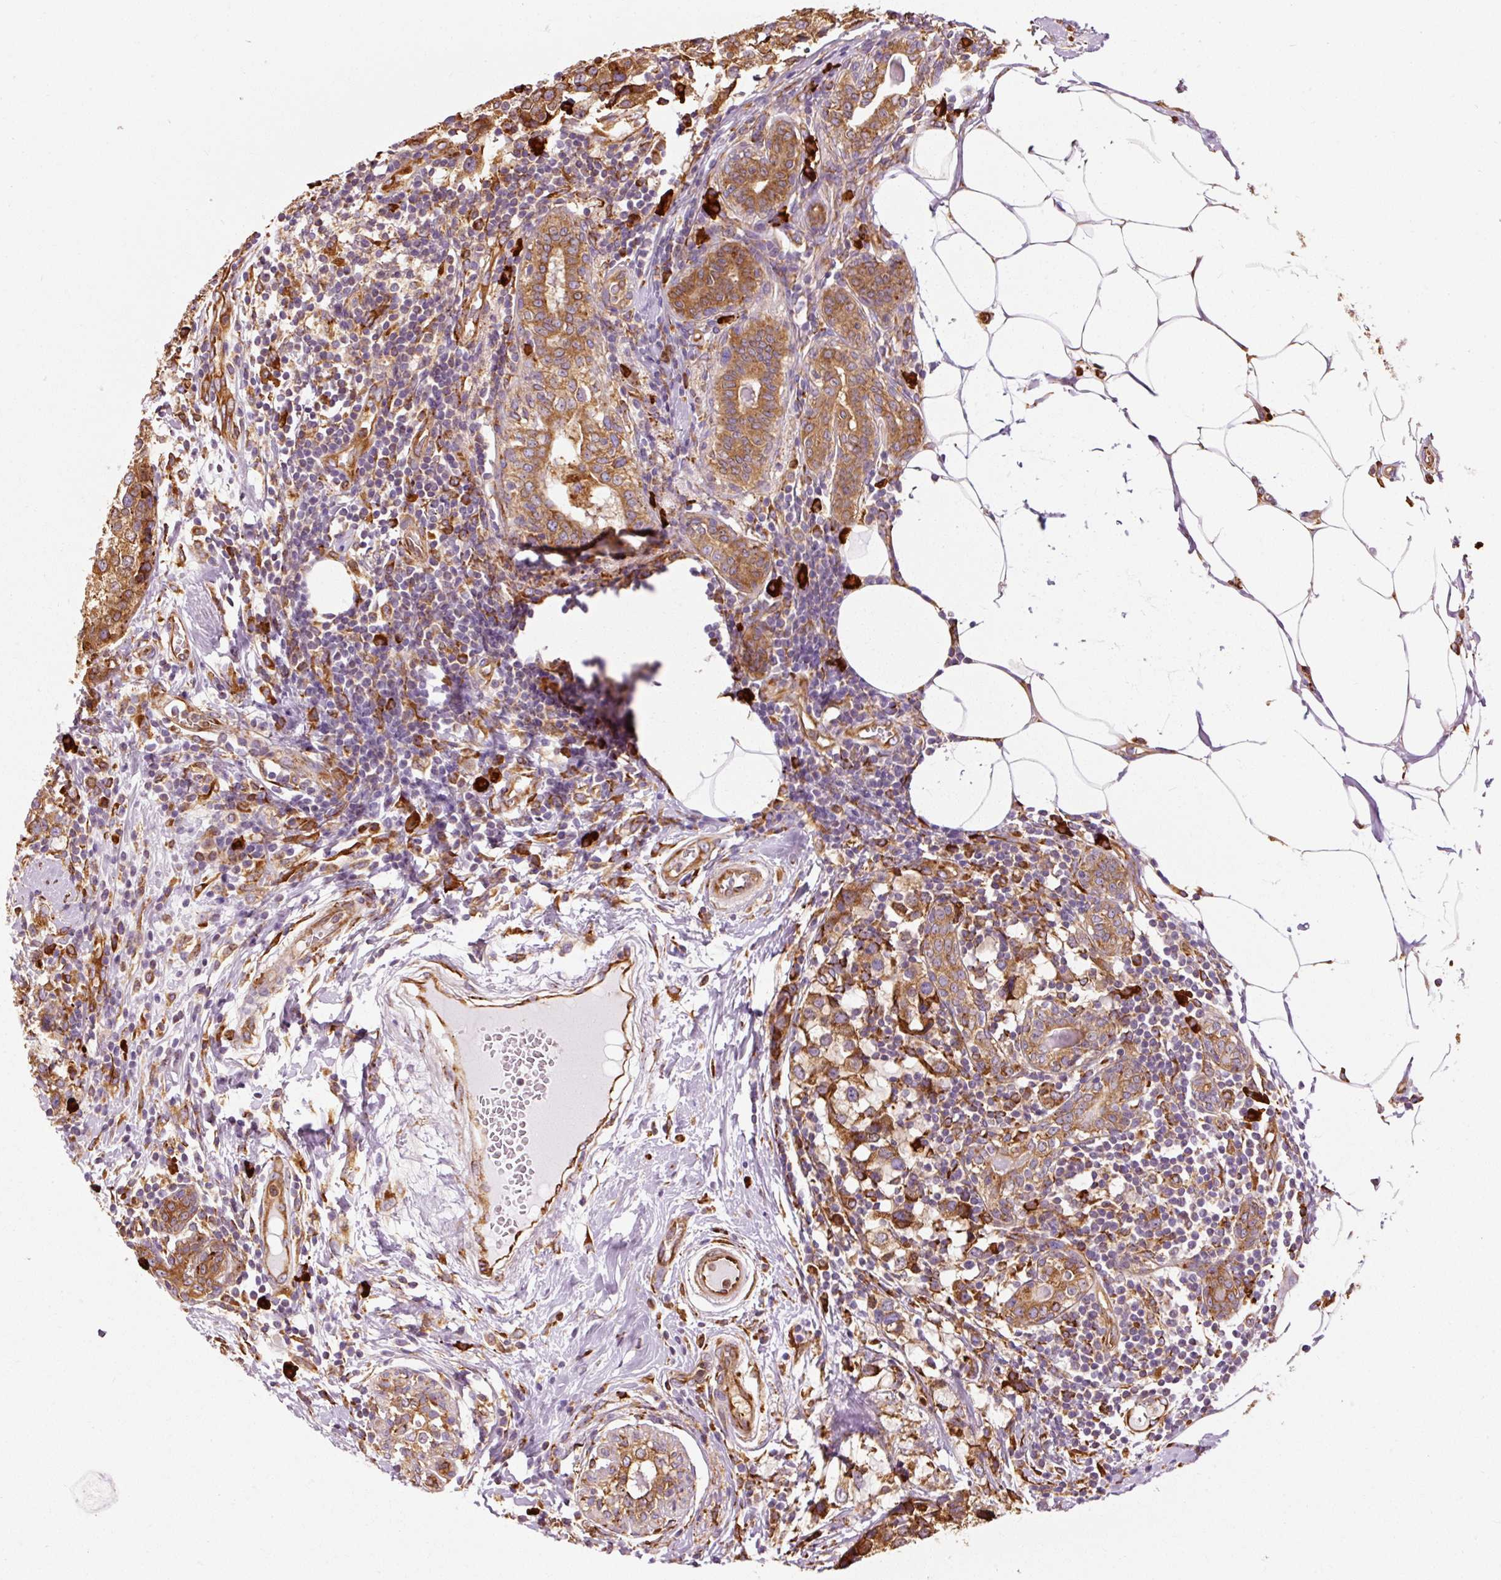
{"staining": {"intensity": "strong", "quantity": ">75%", "location": "cytoplasmic/membranous"}, "tissue": "breast cancer", "cell_type": "Tumor cells", "image_type": "cancer", "snomed": [{"axis": "morphology", "description": "Lobular carcinoma"}, {"axis": "topography", "description": "Breast"}], "caption": "This image reveals IHC staining of breast lobular carcinoma, with high strong cytoplasmic/membranous positivity in about >75% of tumor cells.", "gene": "KLC1", "patient": {"sex": "female", "age": 59}}